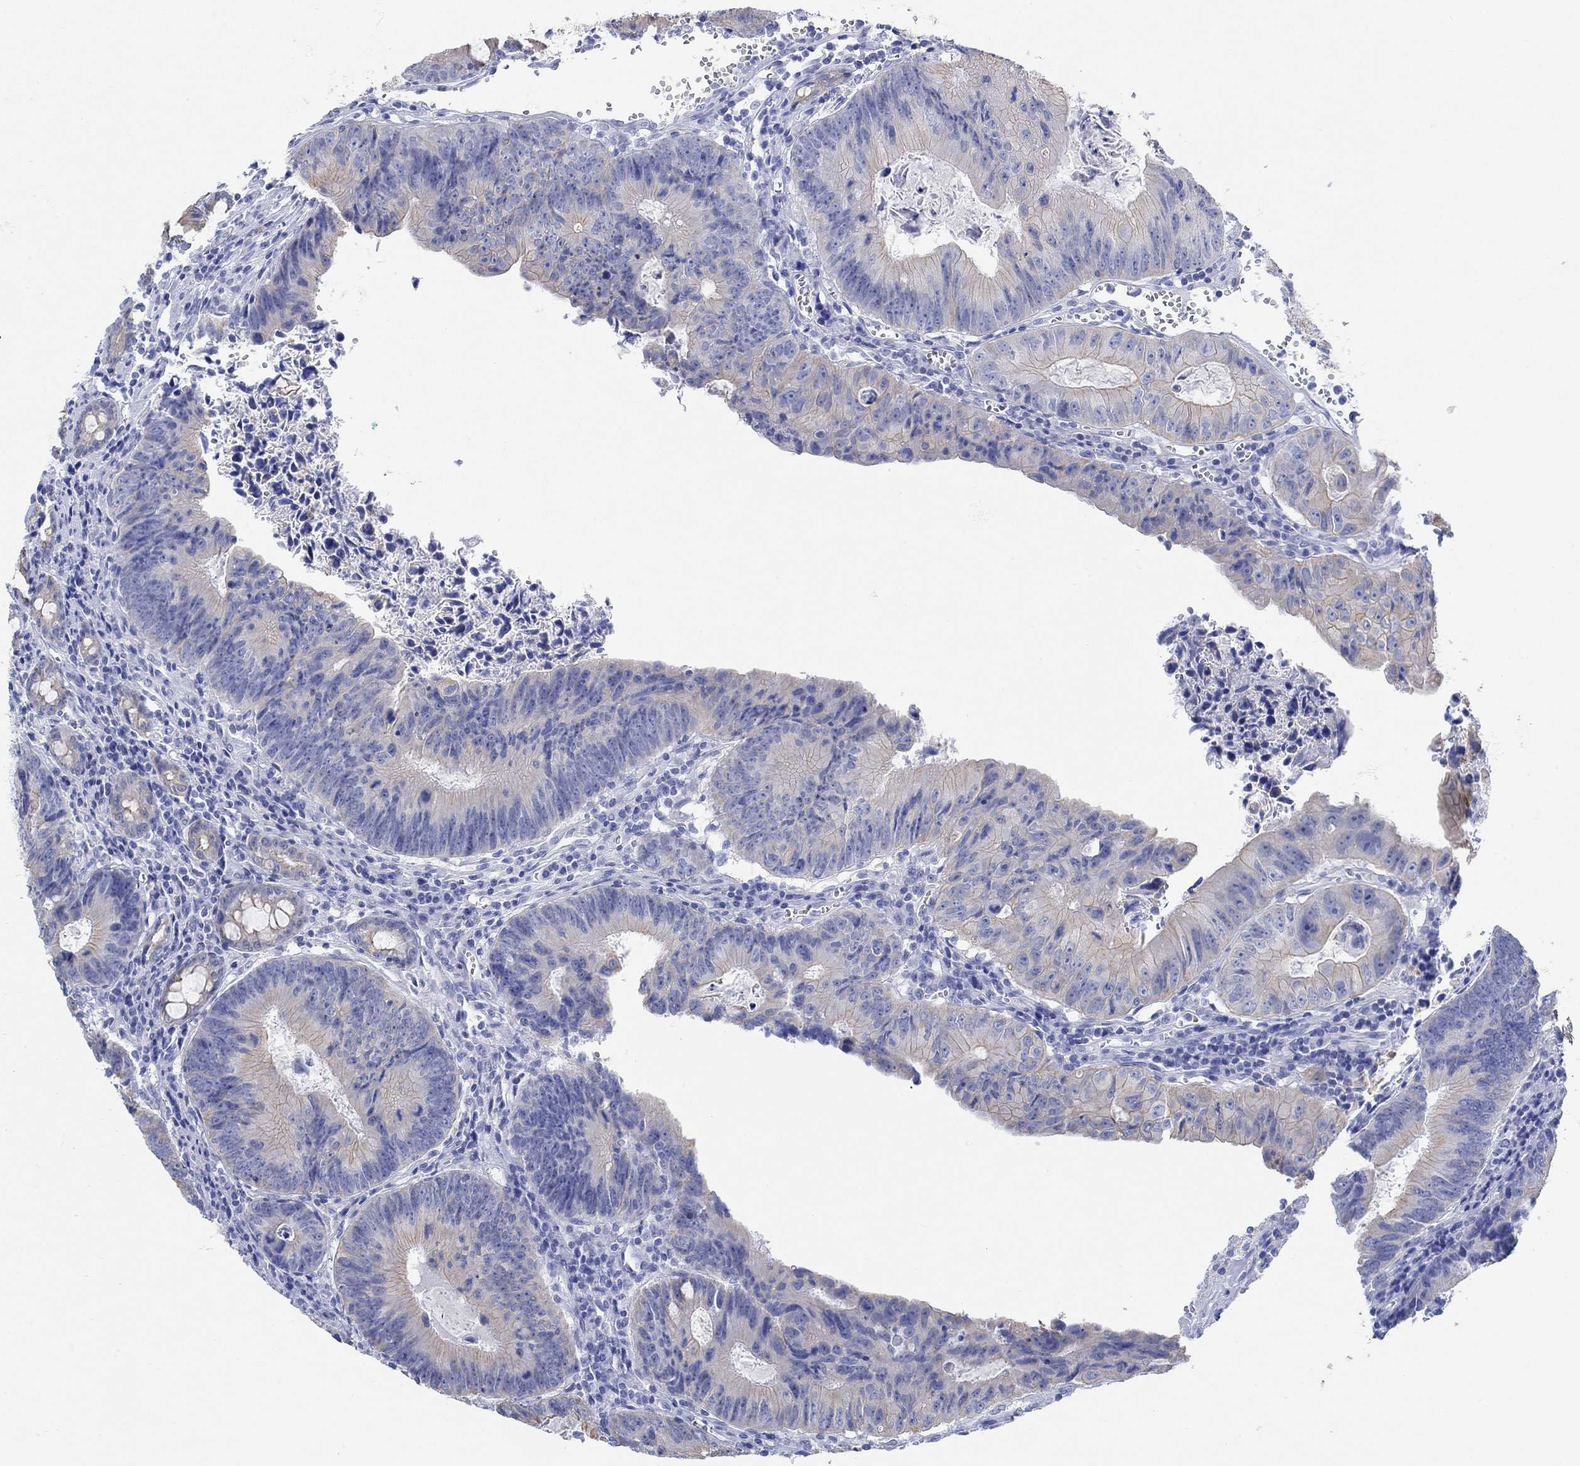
{"staining": {"intensity": "weak", "quantity": "<25%", "location": "cytoplasmic/membranous"}, "tissue": "colorectal cancer", "cell_type": "Tumor cells", "image_type": "cancer", "snomed": [{"axis": "morphology", "description": "Adenocarcinoma, NOS"}, {"axis": "topography", "description": "Colon"}], "caption": "An immunohistochemistry (IHC) histopathology image of adenocarcinoma (colorectal) is shown. There is no staining in tumor cells of adenocarcinoma (colorectal).", "gene": "AK8", "patient": {"sex": "female", "age": 87}}